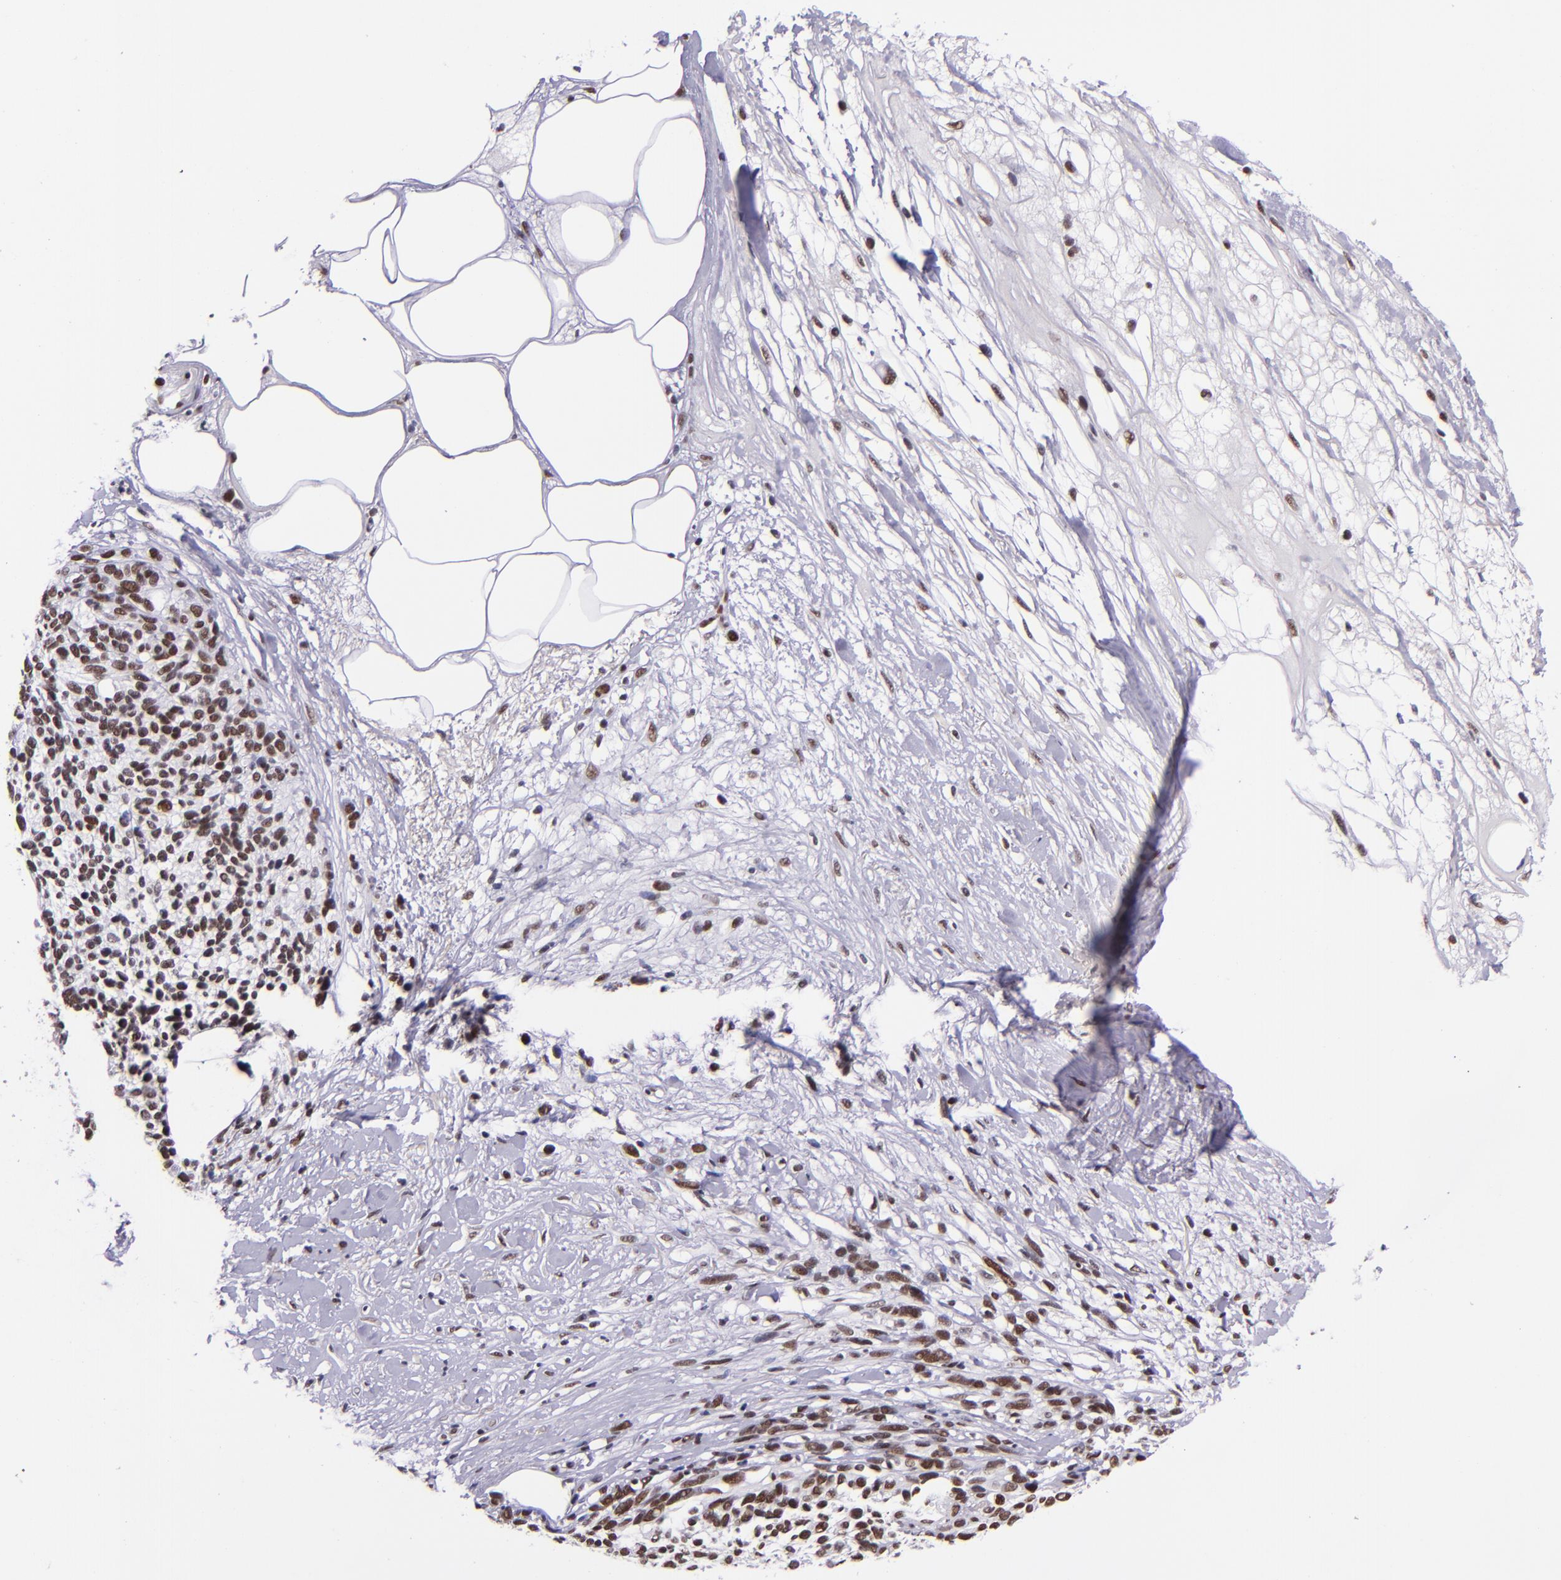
{"staining": {"intensity": "strong", "quantity": ">75%", "location": "nuclear"}, "tissue": "melanoma", "cell_type": "Tumor cells", "image_type": "cancer", "snomed": [{"axis": "morphology", "description": "Malignant melanoma, NOS"}, {"axis": "topography", "description": "Skin"}], "caption": "Human malignant melanoma stained with a protein marker demonstrates strong staining in tumor cells.", "gene": "GPKOW", "patient": {"sex": "female", "age": 85}}